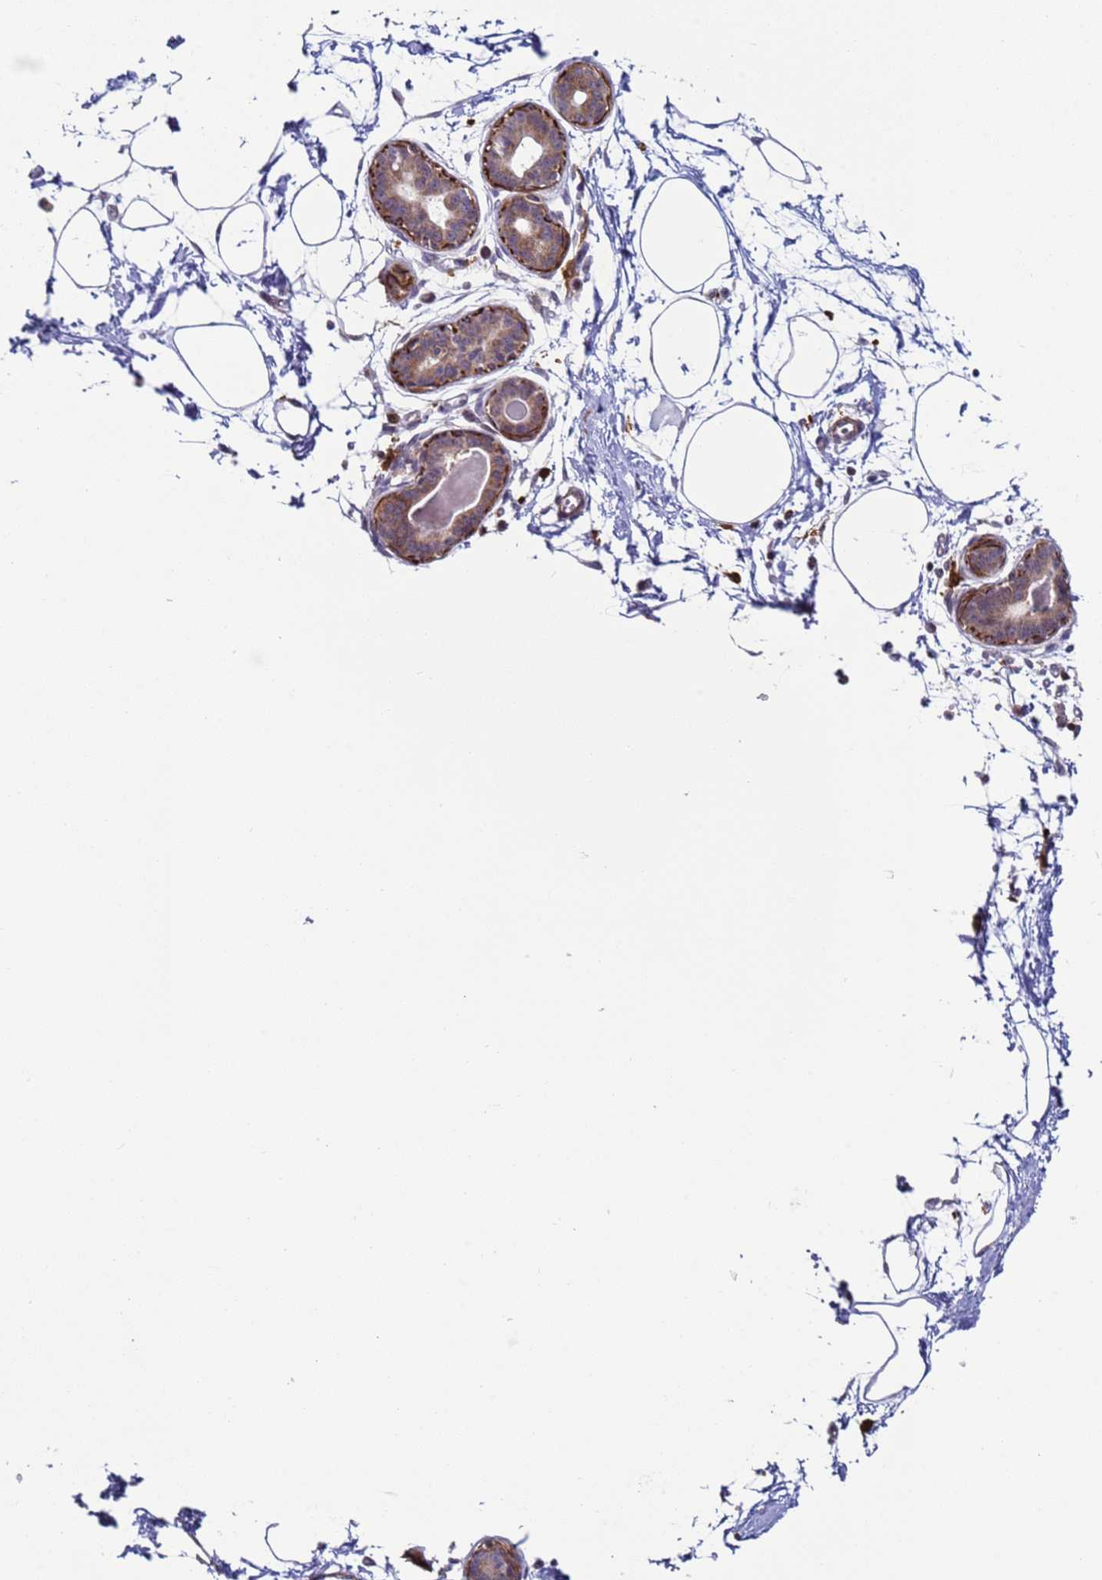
{"staining": {"intensity": "negative", "quantity": "none", "location": "none"}, "tissue": "breast", "cell_type": "Adipocytes", "image_type": "normal", "snomed": [{"axis": "morphology", "description": "Normal tissue, NOS"}, {"axis": "topography", "description": "Breast"}], "caption": "The photomicrograph shows no staining of adipocytes in normal breast.", "gene": "SNAPC4", "patient": {"sex": "female", "age": 45}}